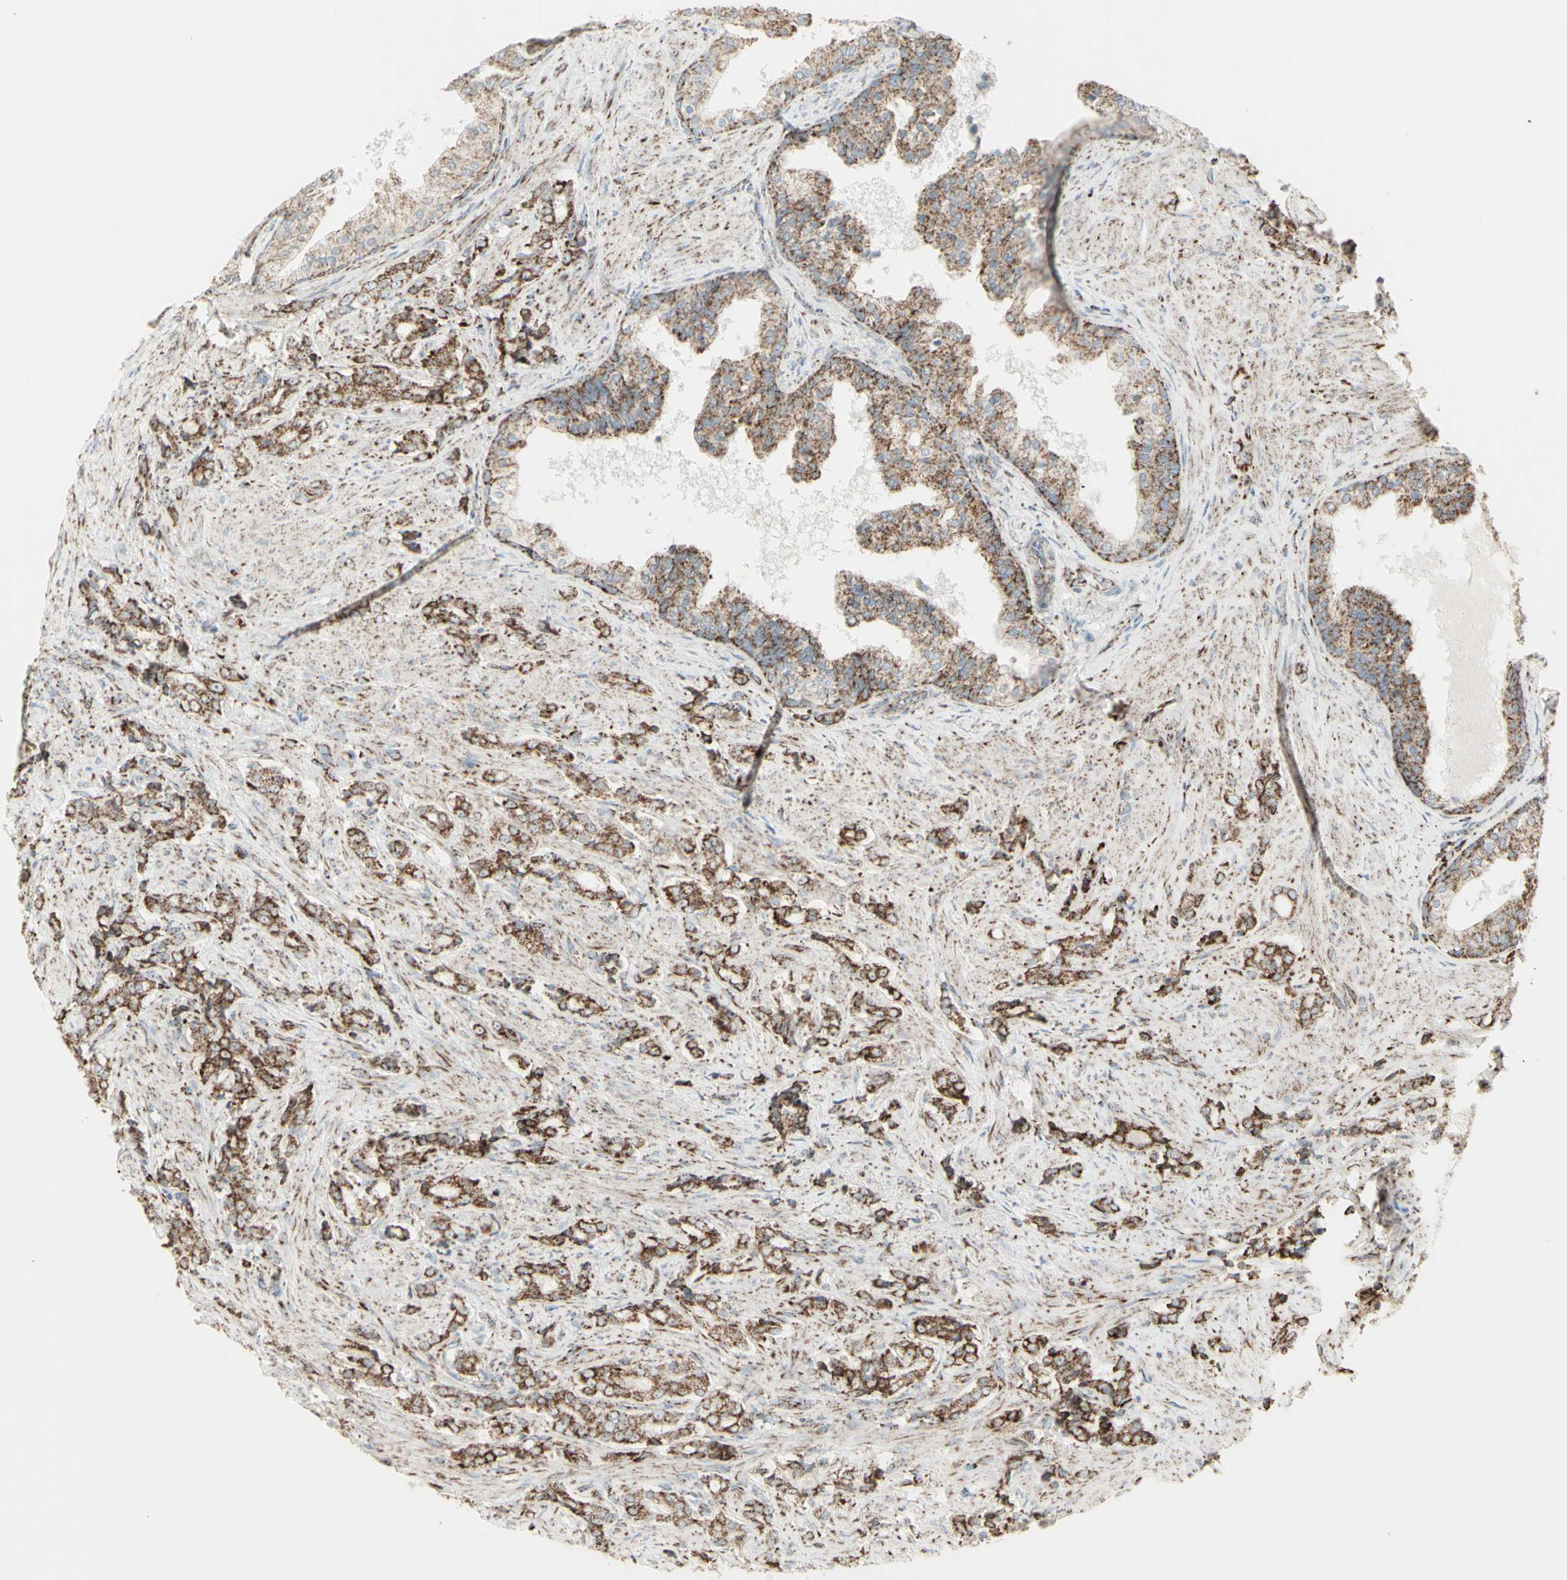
{"staining": {"intensity": "strong", "quantity": ">75%", "location": "cytoplasmic/membranous"}, "tissue": "prostate cancer", "cell_type": "Tumor cells", "image_type": "cancer", "snomed": [{"axis": "morphology", "description": "Adenocarcinoma, Low grade"}, {"axis": "topography", "description": "Prostate"}], "caption": "The photomicrograph shows staining of low-grade adenocarcinoma (prostate), revealing strong cytoplasmic/membranous protein expression (brown color) within tumor cells. (Brightfield microscopy of DAB IHC at high magnification).", "gene": "PLGRKT", "patient": {"sex": "male", "age": 60}}